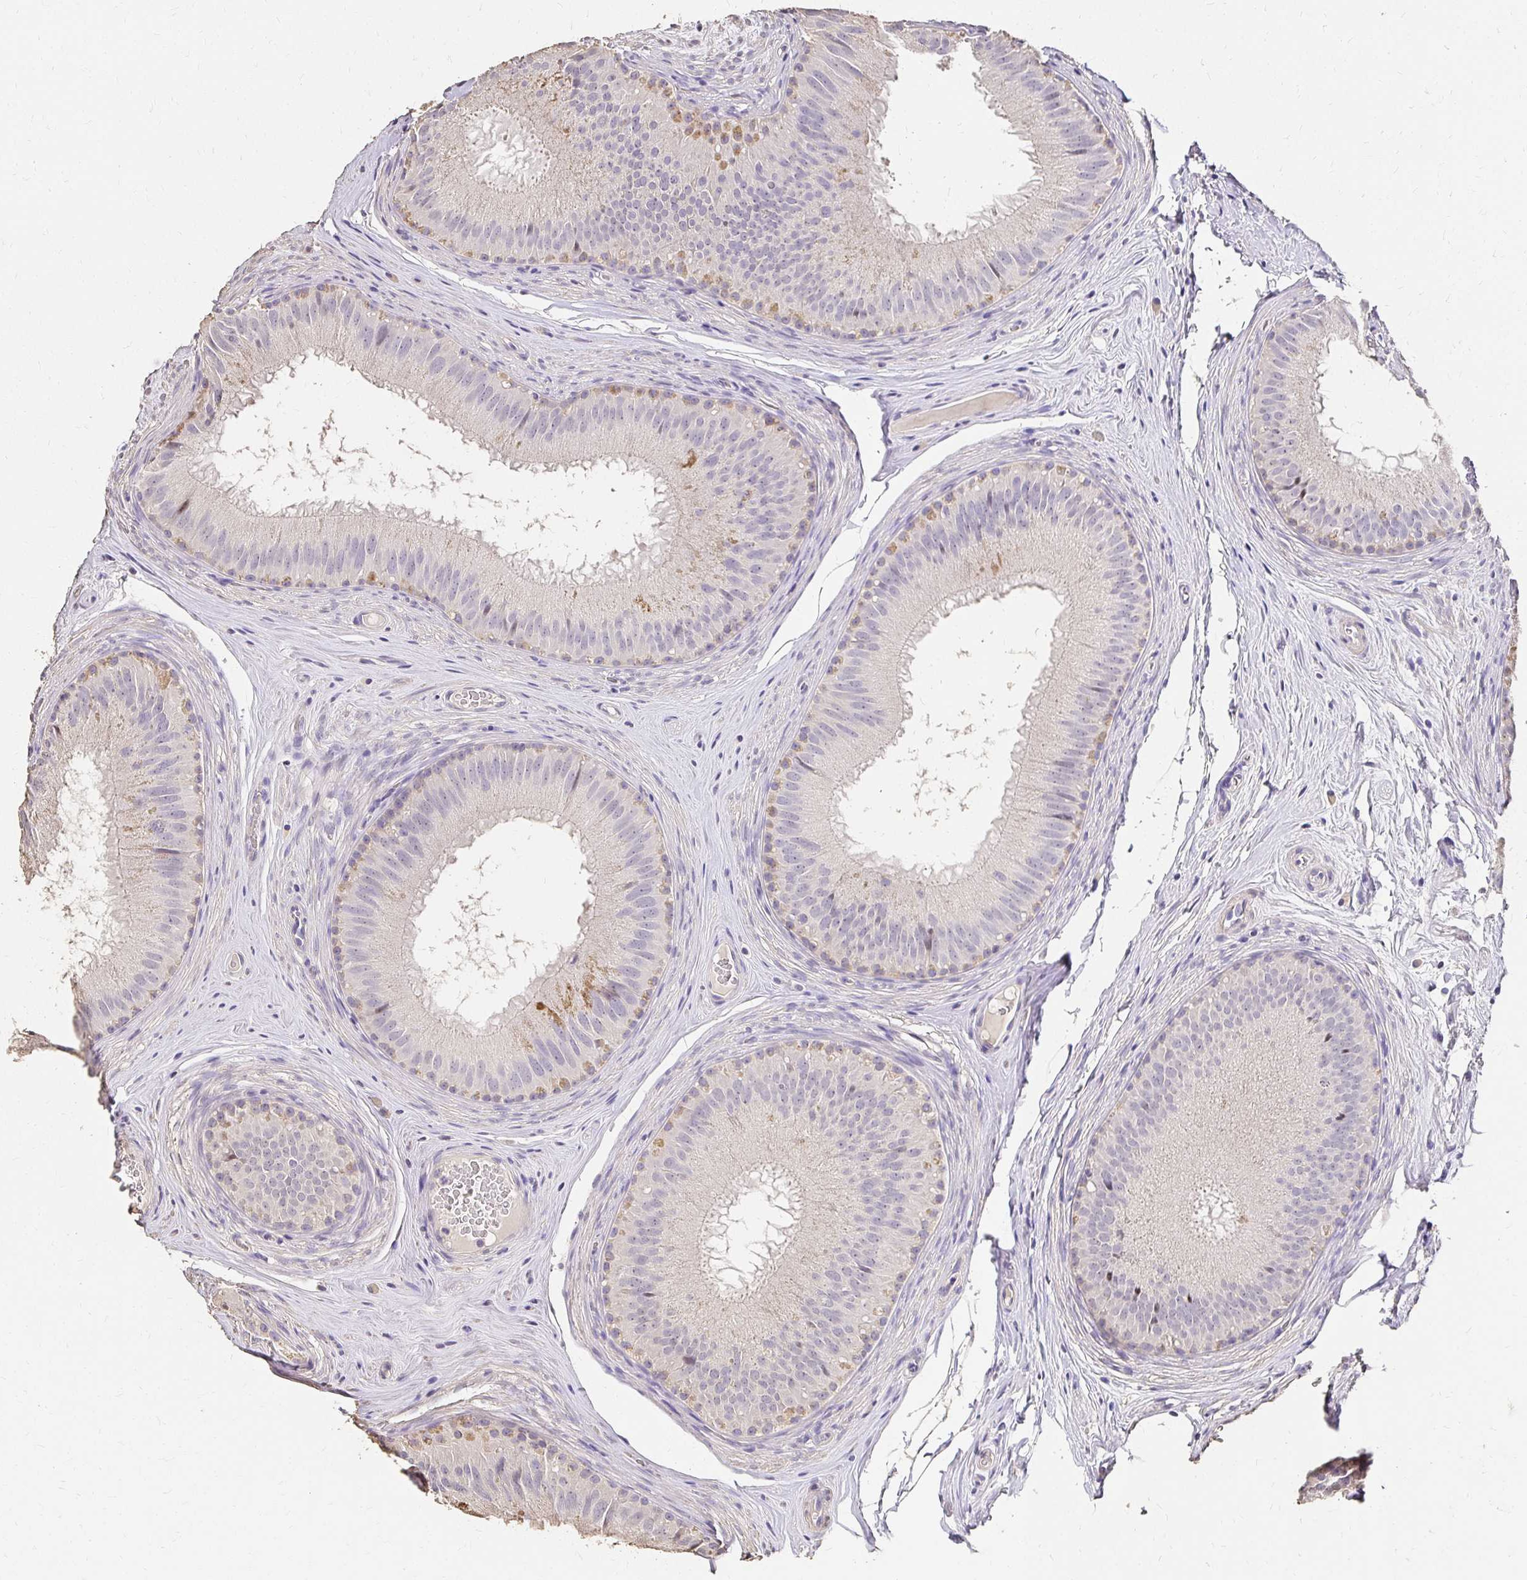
{"staining": {"intensity": "moderate", "quantity": "<25%", "location": "cytoplasmic/membranous"}, "tissue": "epididymis", "cell_type": "Glandular cells", "image_type": "normal", "snomed": [{"axis": "morphology", "description": "Normal tissue, NOS"}, {"axis": "topography", "description": "Epididymis"}], "caption": "Epididymis stained with DAB immunohistochemistry exhibits low levels of moderate cytoplasmic/membranous expression in approximately <25% of glandular cells. The staining is performed using DAB (3,3'-diaminobenzidine) brown chromogen to label protein expression. The nuclei are counter-stained blue using hematoxylin.", "gene": "UGT1A6", "patient": {"sex": "male", "age": 44}}